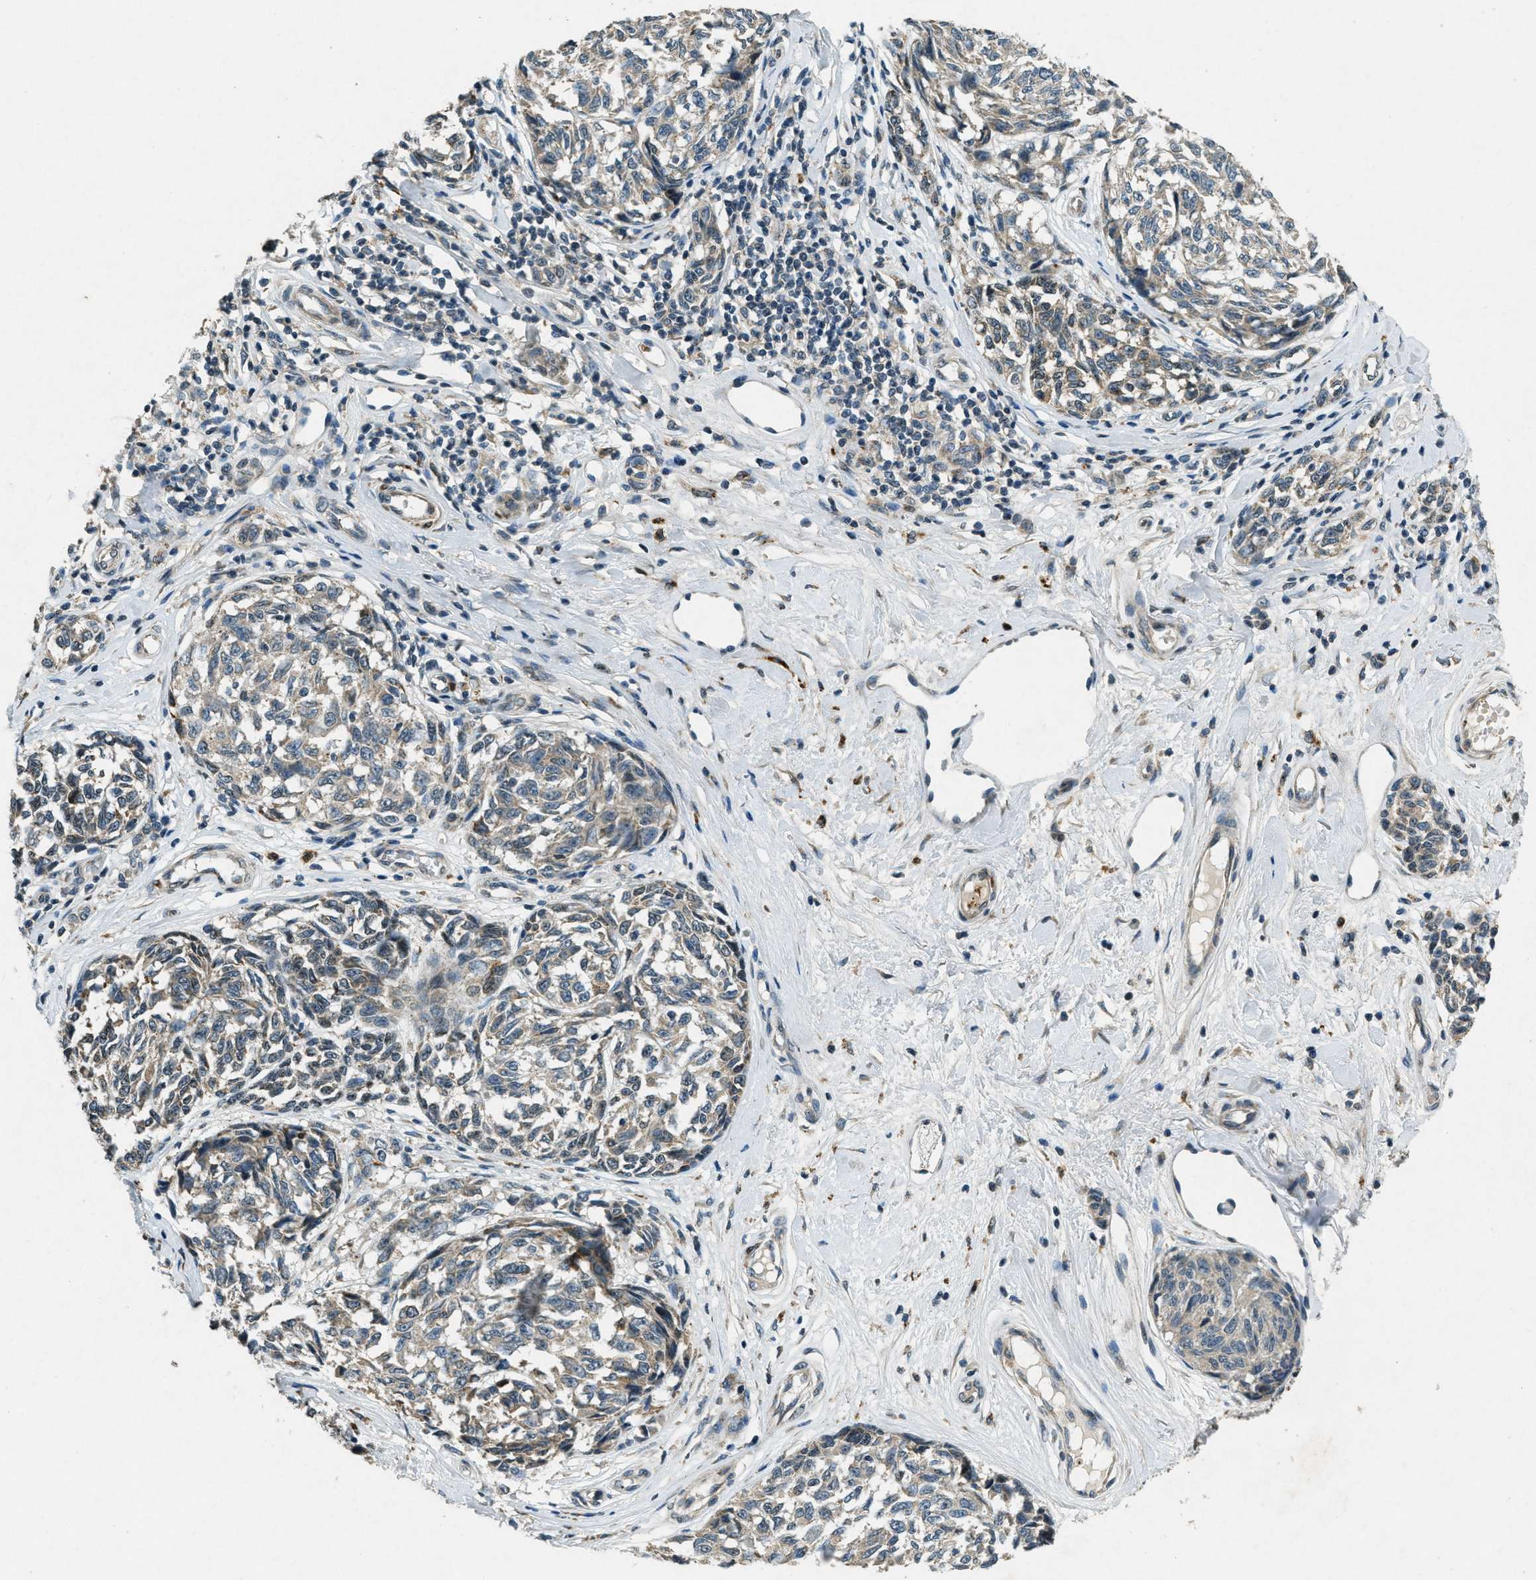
{"staining": {"intensity": "weak", "quantity": "<25%", "location": "cytoplasmic/membranous"}, "tissue": "melanoma", "cell_type": "Tumor cells", "image_type": "cancer", "snomed": [{"axis": "morphology", "description": "Malignant melanoma, NOS"}, {"axis": "topography", "description": "Skin"}], "caption": "The image demonstrates no significant expression in tumor cells of melanoma.", "gene": "RAB3D", "patient": {"sex": "female", "age": 64}}